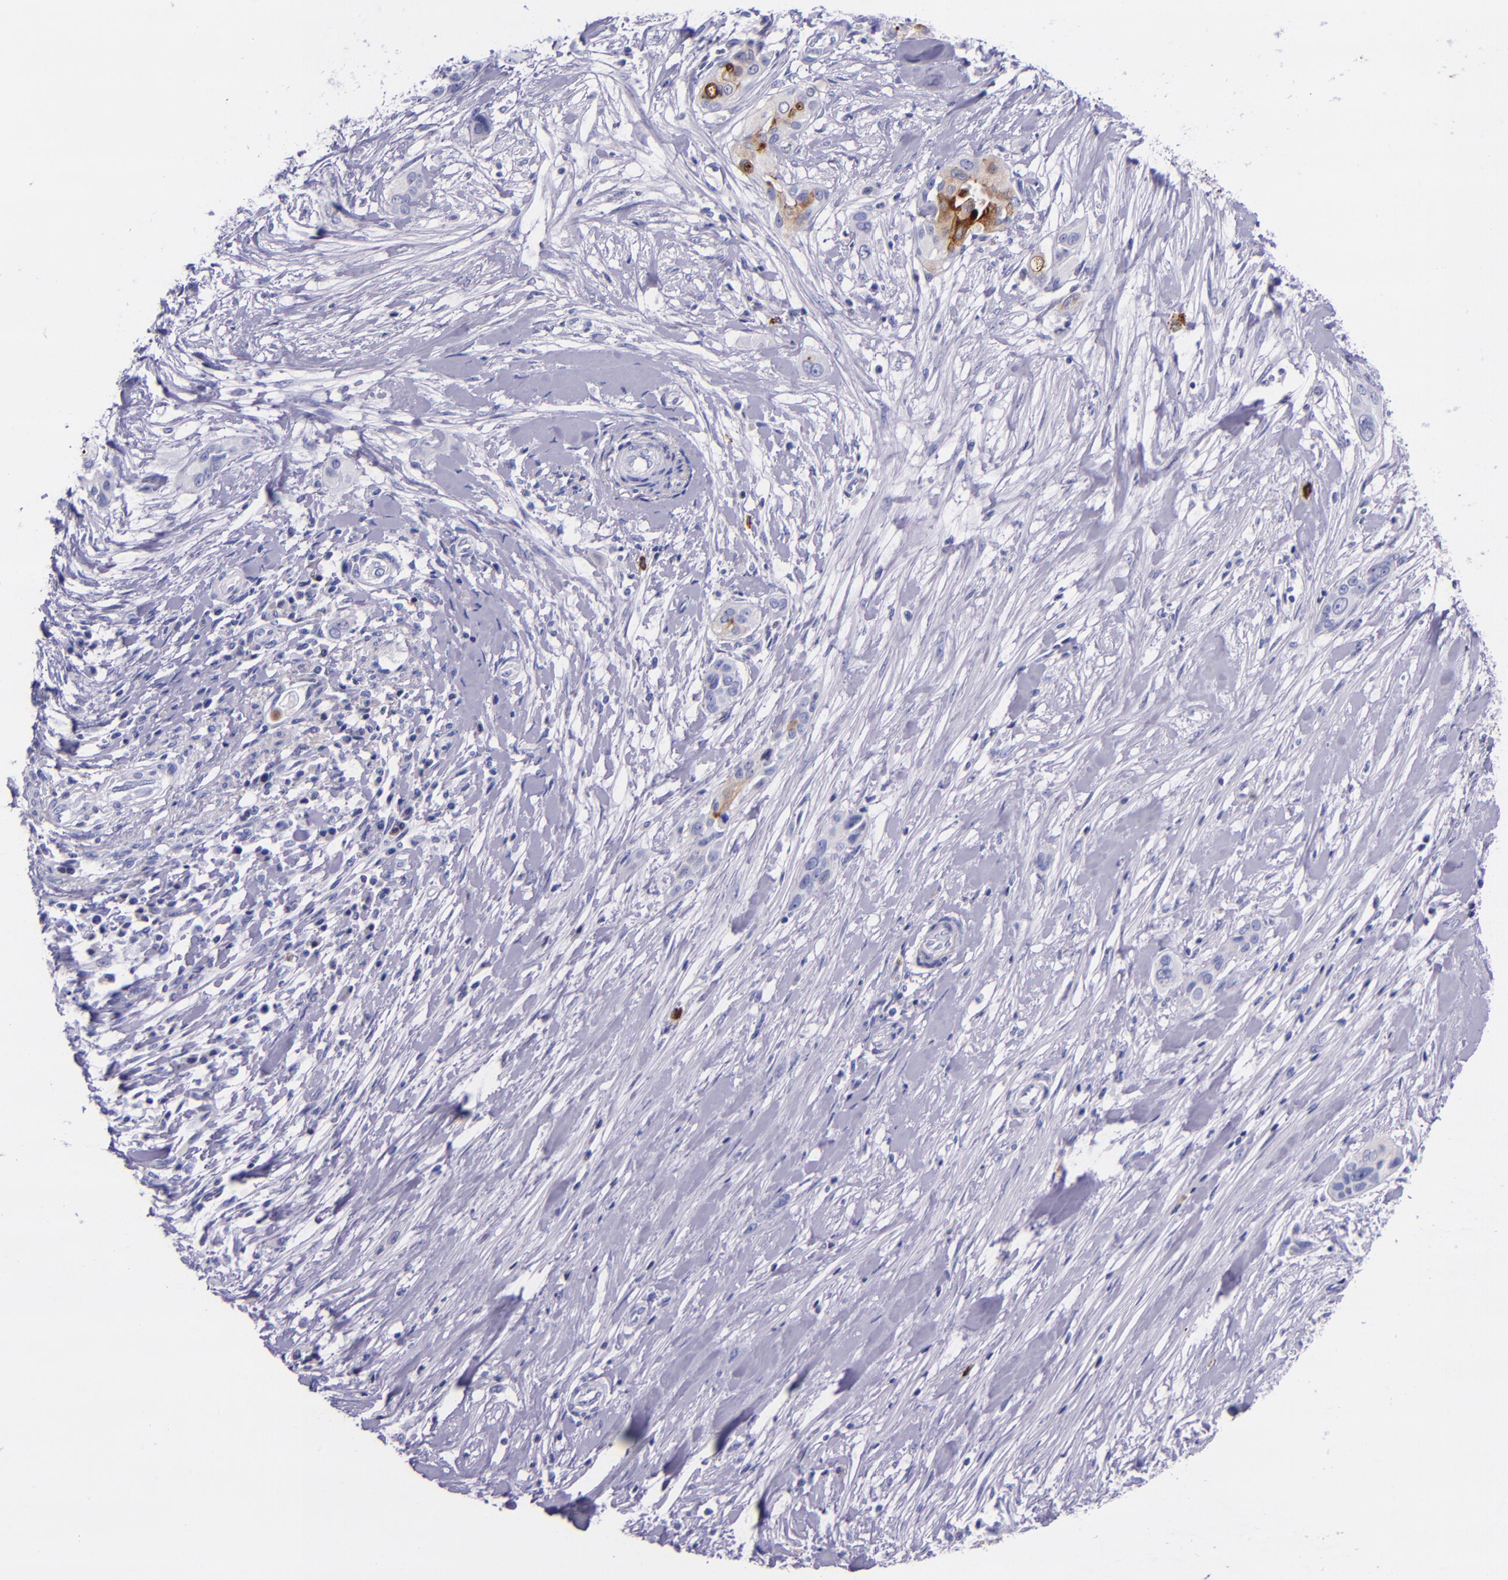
{"staining": {"intensity": "negative", "quantity": "none", "location": "none"}, "tissue": "pancreatic cancer", "cell_type": "Tumor cells", "image_type": "cancer", "snomed": [{"axis": "morphology", "description": "Adenocarcinoma, NOS"}, {"axis": "topography", "description": "Pancreas"}], "caption": "Immunohistochemistry image of pancreatic adenocarcinoma stained for a protein (brown), which shows no expression in tumor cells. The staining was performed using DAB to visualize the protein expression in brown, while the nuclei were stained in blue with hematoxylin (Magnification: 20x).", "gene": "SLPI", "patient": {"sex": "female", "age": 60}}